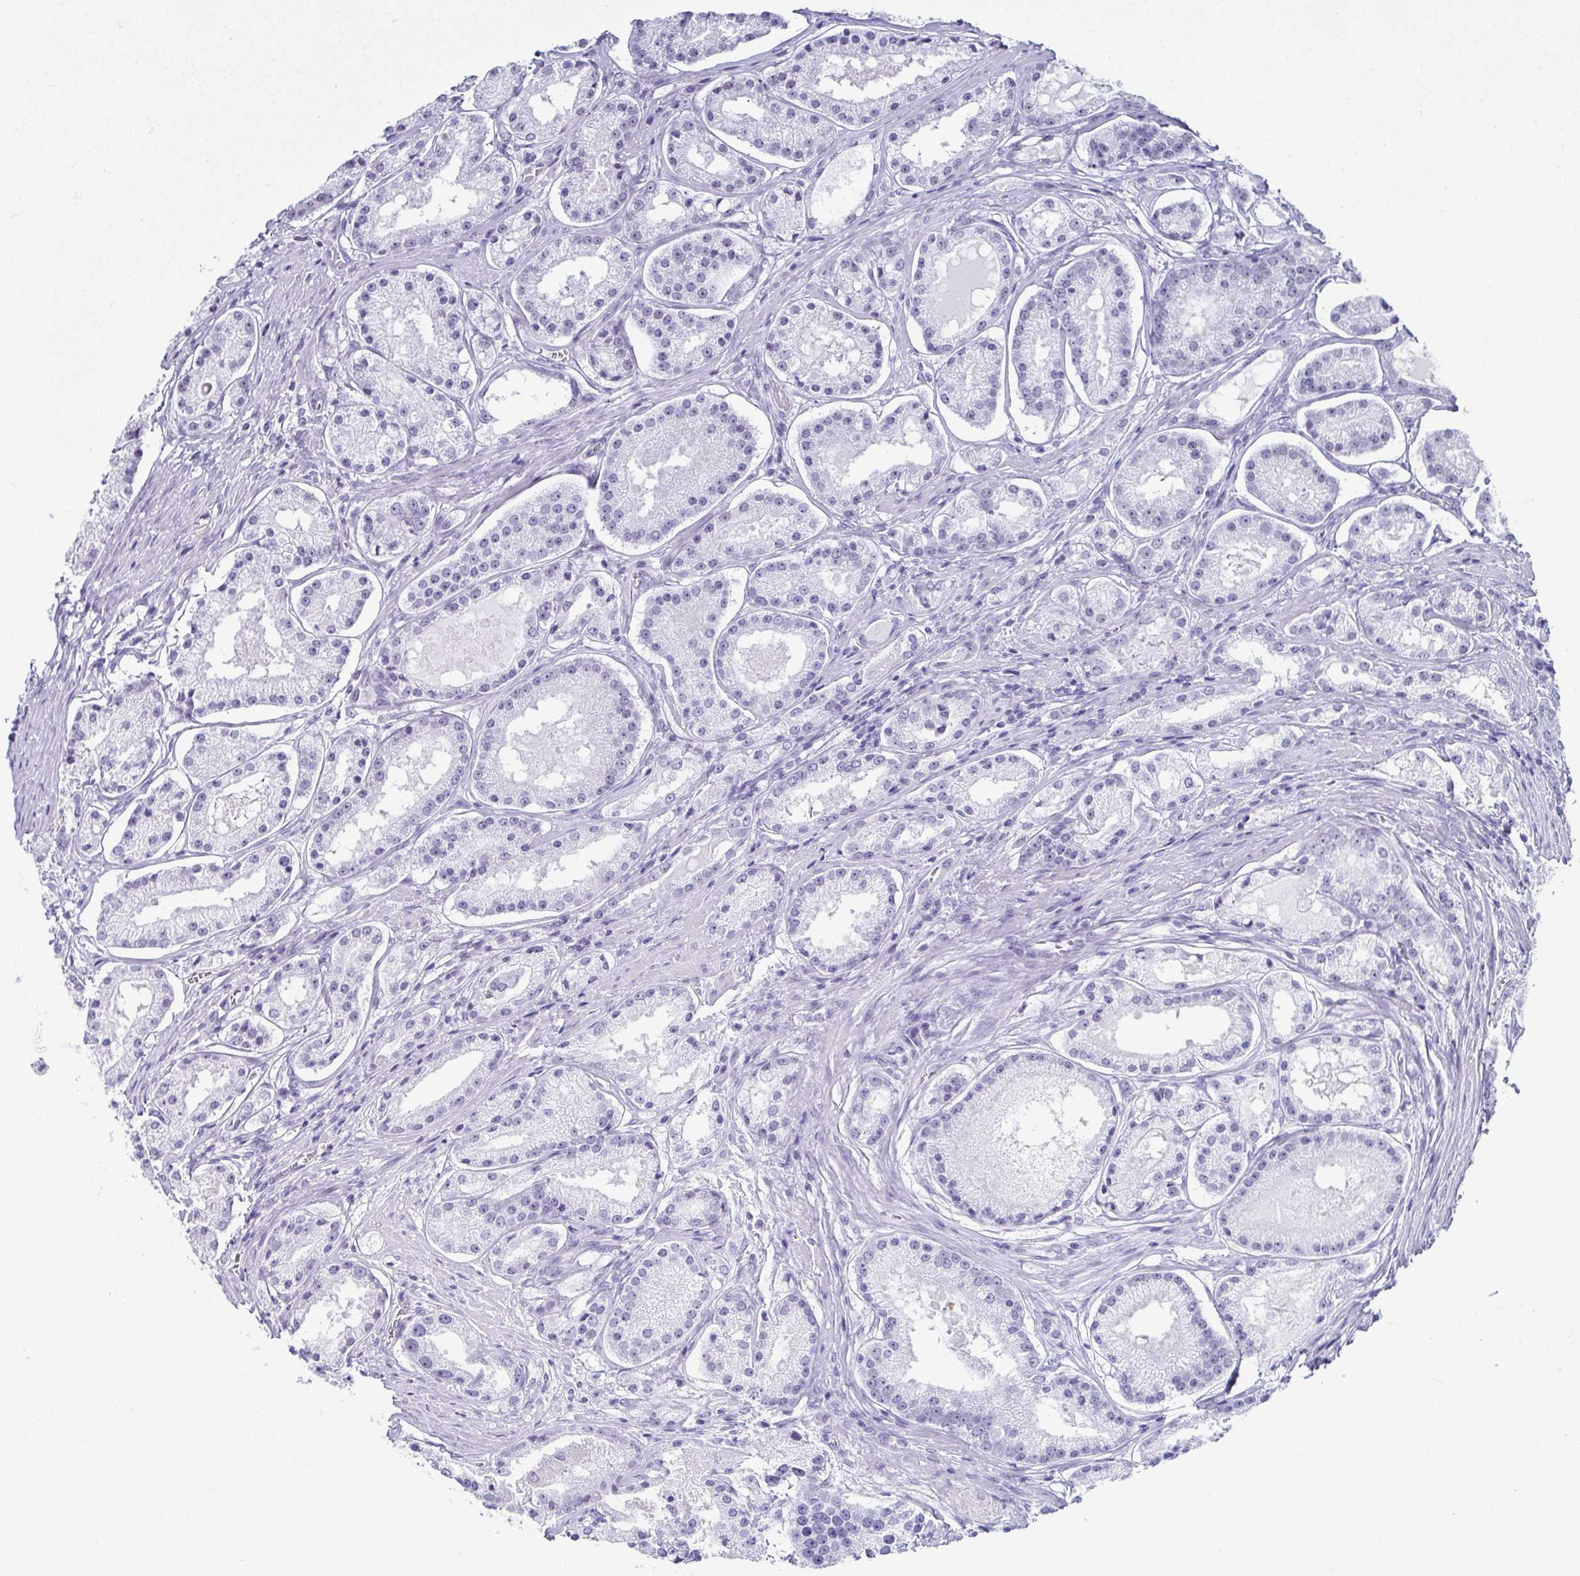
{"staining": {"intensity": "negative", "quantity": "none", "location": "none"}, "tissue": "prostate cancer", "cell_type": "Tumor cells", "image_type": "cancer", "snomed": [{"axis": "morphology", "description": "Adenocarcinoma, Low grade"}, {"axis": "topography", "description": "Prostate"}], "caption": "IHC of human prostate cancer reveals no expression in tumor cells.", "gene": "ESX1", "patient": {"sex": "male", "age": 57}}